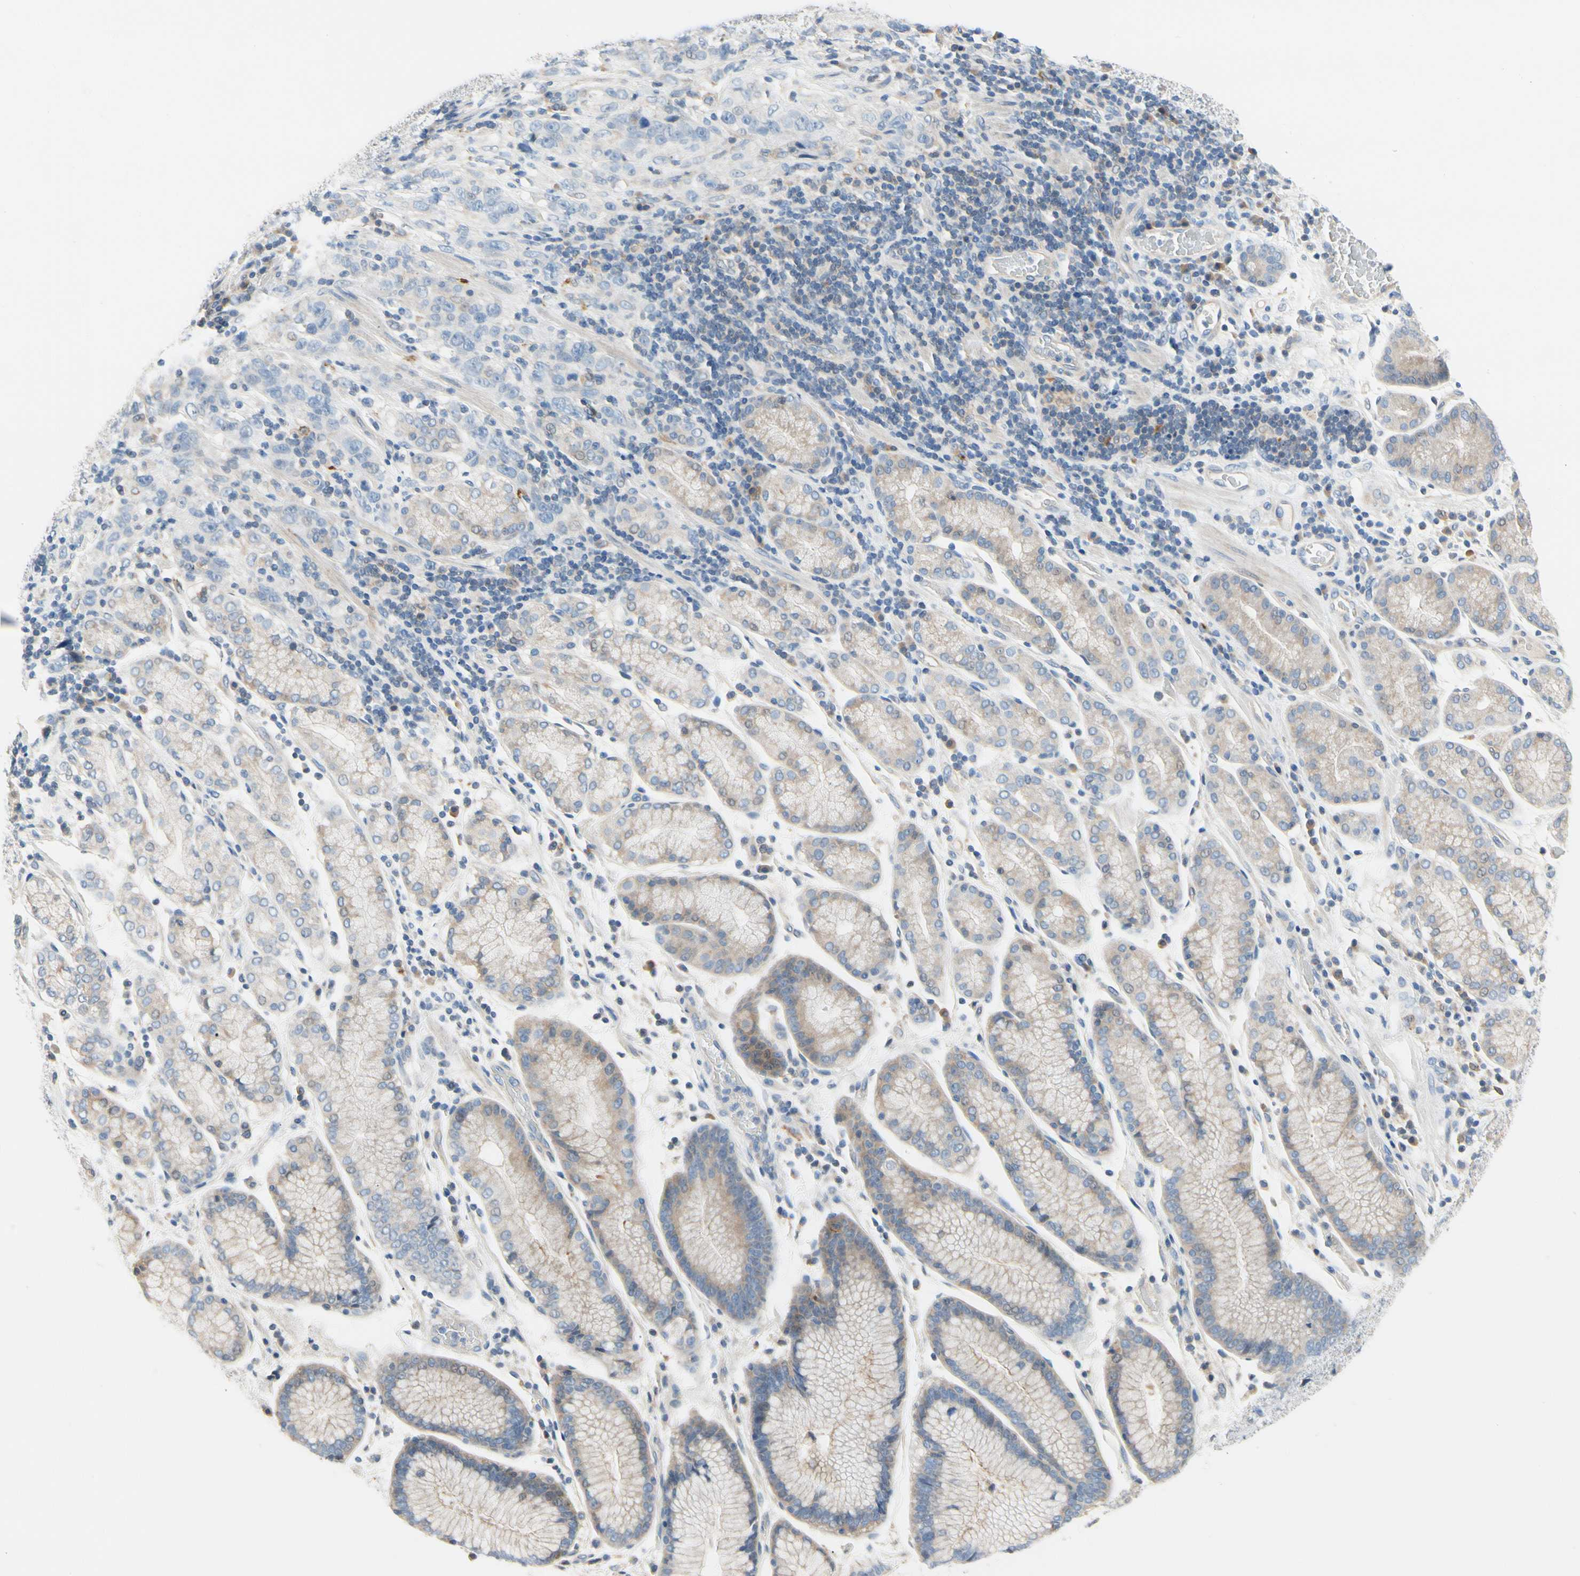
{"staining": {"intensity": "negative", "quantity": "none", "location": "none"}, "tissue": "stomach cancer", "cell_type": "Tumor cells", "image_type": "cancer", "snomed": [{"axis": "morphology", "description": "Normal tissue, NOS"}, {"axis": "morphology", "description": "Adenocarcinoma, NOS"}, {"axis": "topography", "description": "Stomach"}], "caption": "A micrograph of stomach cancer stained for a protein displays no brown staining in tumor cells. (Brightfield microscopy of DAB immunohistochemistry (IHC) at high magnification).", "gene": "CCM2L", "patient": {"sex": "male", "age": 48}}